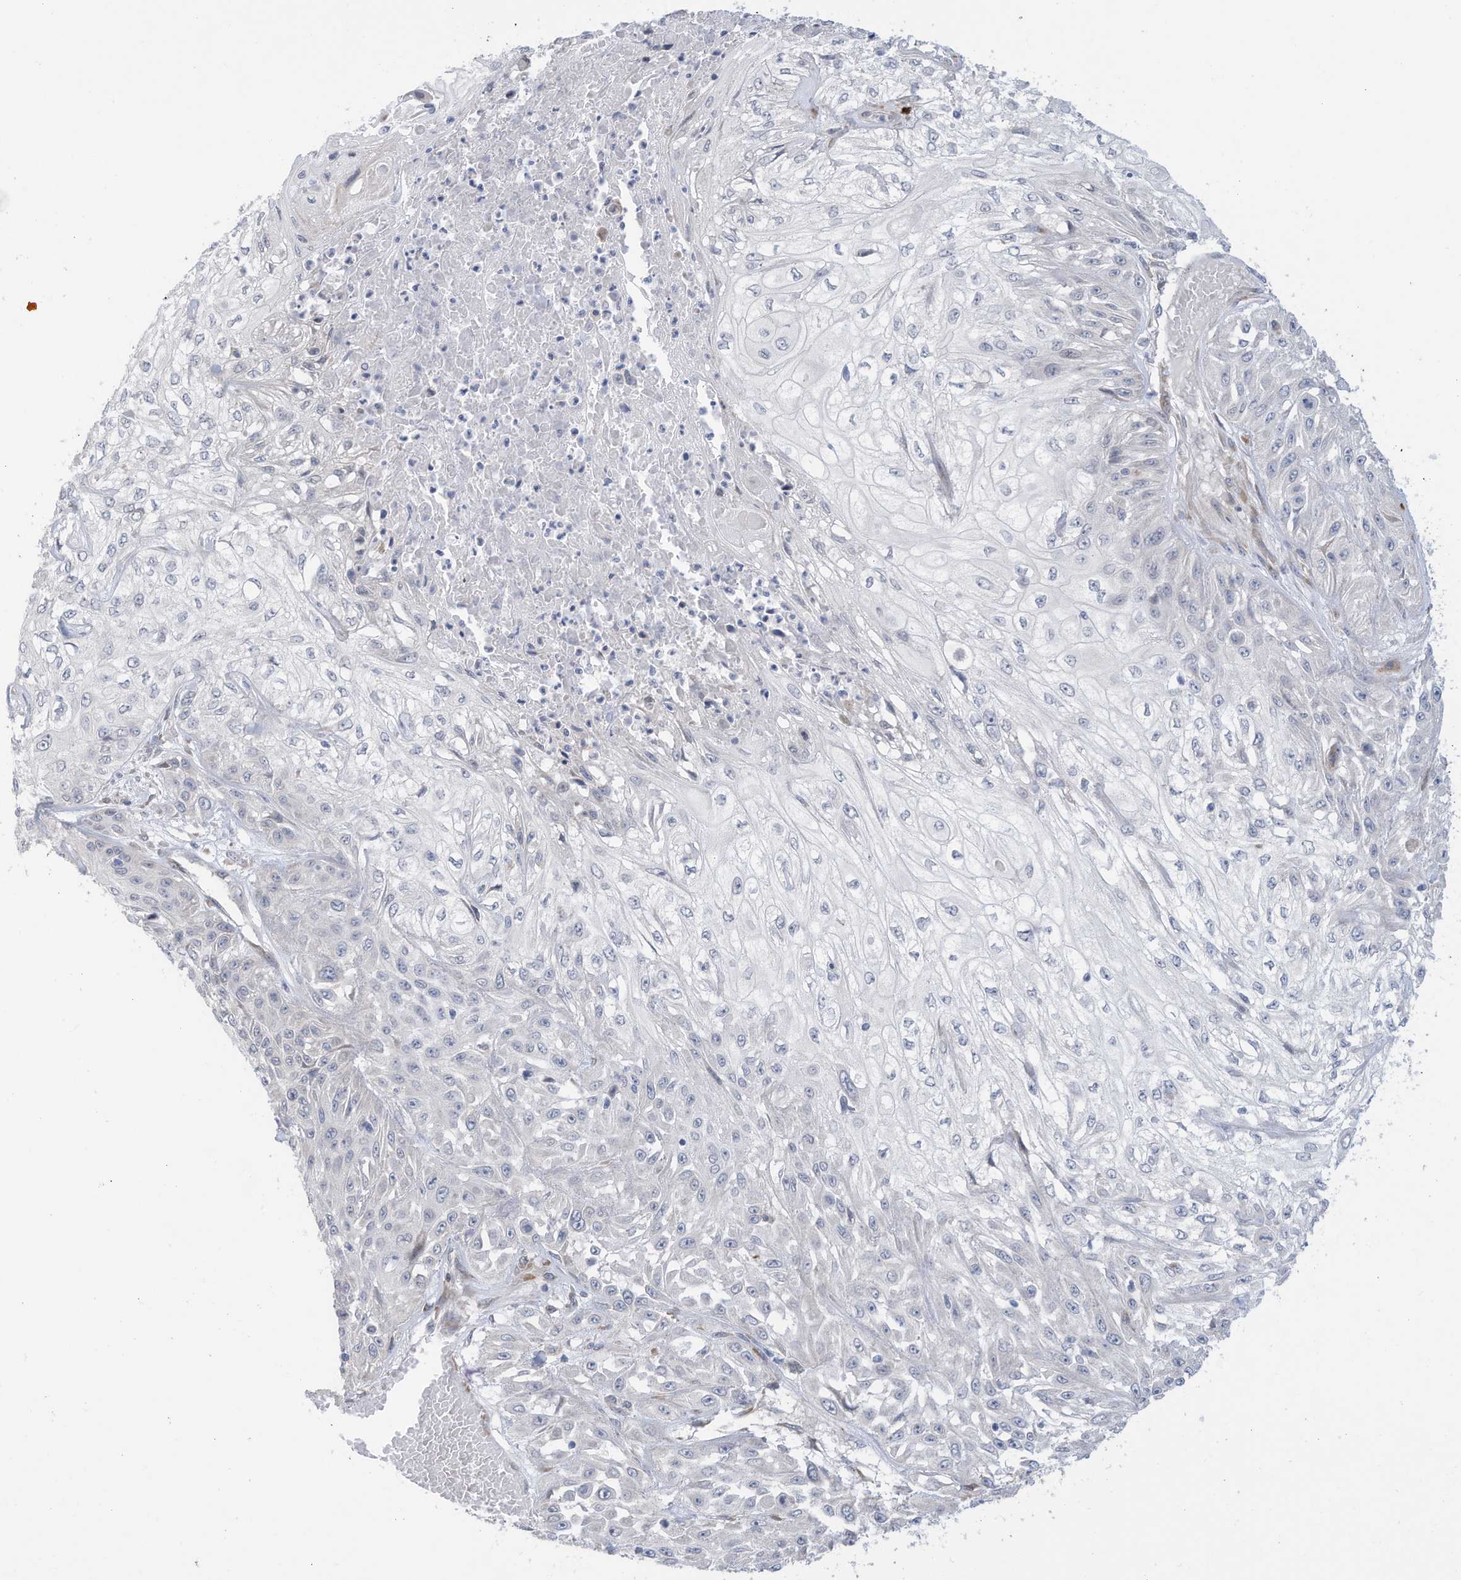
{"staining": {"intensity": "negative", "quantity": "none", "location": "none"}, "tissue": "skin cancer", "cell_type": "Tumor cells", "image_type": "cancer", "snomed": [{"axis": "morphology", "description": "Squamous cell carcinoma, NOS"}, {"axis": "morphology", "description": "Squamous cell carcinoma, metastatic, NOS"}, {"axis": "topography", "description": "Skin"}, {"axis": "topography", "description": "Lymph node"}], "caption": "Immunohistochemistry image of skin cancer (metastatic squamous cell carcinoma) stained for a protein (brown), which shows no expression in tumor cells.", "gene": "ZNF292", "patient": {"sex": "male", "age": 75}}